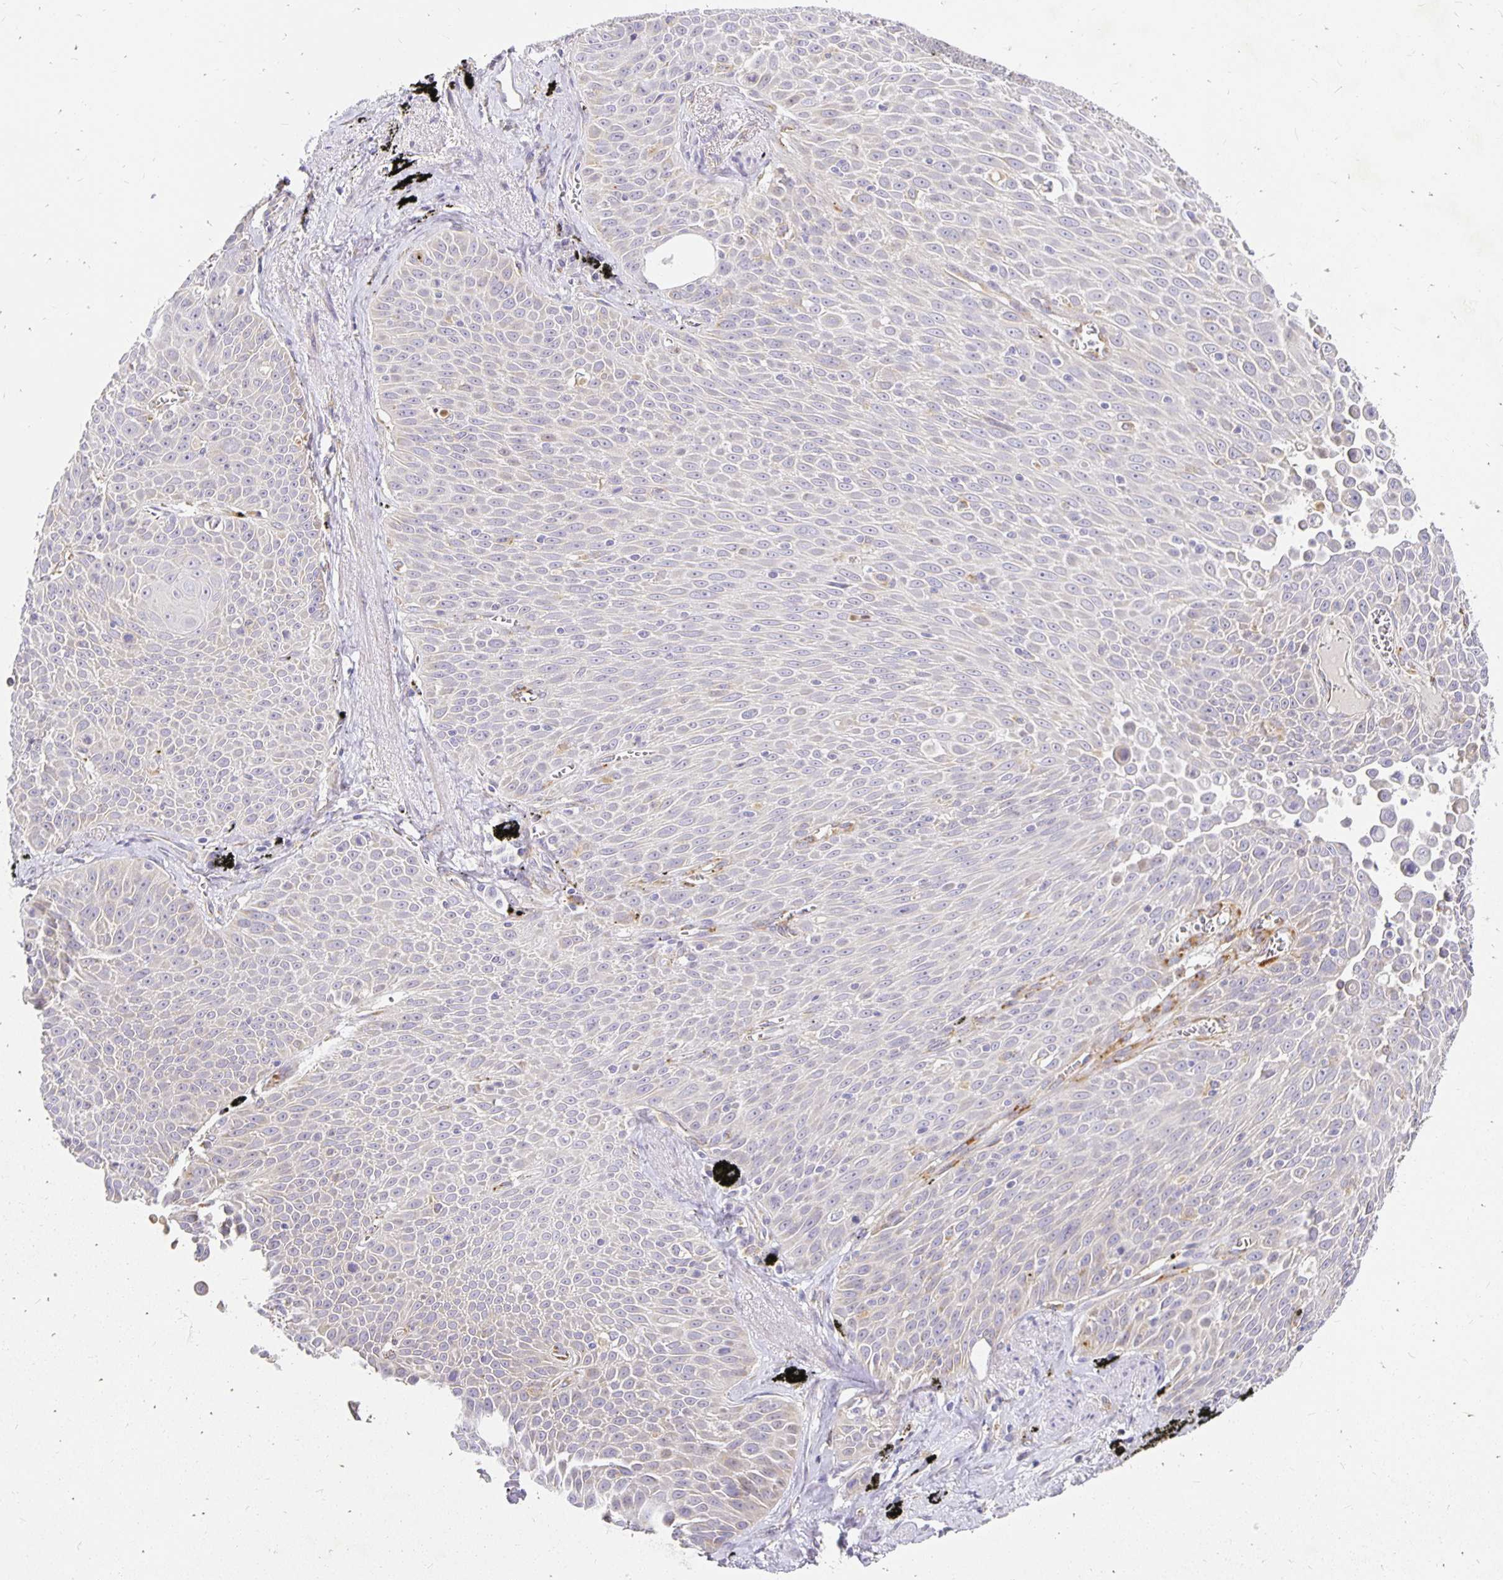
{"staining": {"intensity": "weak", "quantity": "<25%", "location": "cytoplasmic/membranous"}, "tissue": "lung cancer", "cell_type": "Tumor cells", "image_type": "cancer", "snomed": [{"axis": "morphology", "description": "Squamous cell carcinoma, NOS"}, {"axis": "morphology", "description": "Squamous cell carcinoma, metastatic, NOS"}, {"axis": "topography", "description": "Lymph node"}, {"axis": "topography", "description": "Lung"}], "caption": "Tumor cells show no significant positivity in lung squamous cell carcinoma. The staining is performed using DAB (3,3'-diaminobenzidine) brown chromogen with nuclei counter-stained in using hematoxylin.", "gene": "PLOD1", "patient": {"sex": "female", "age": 62}}